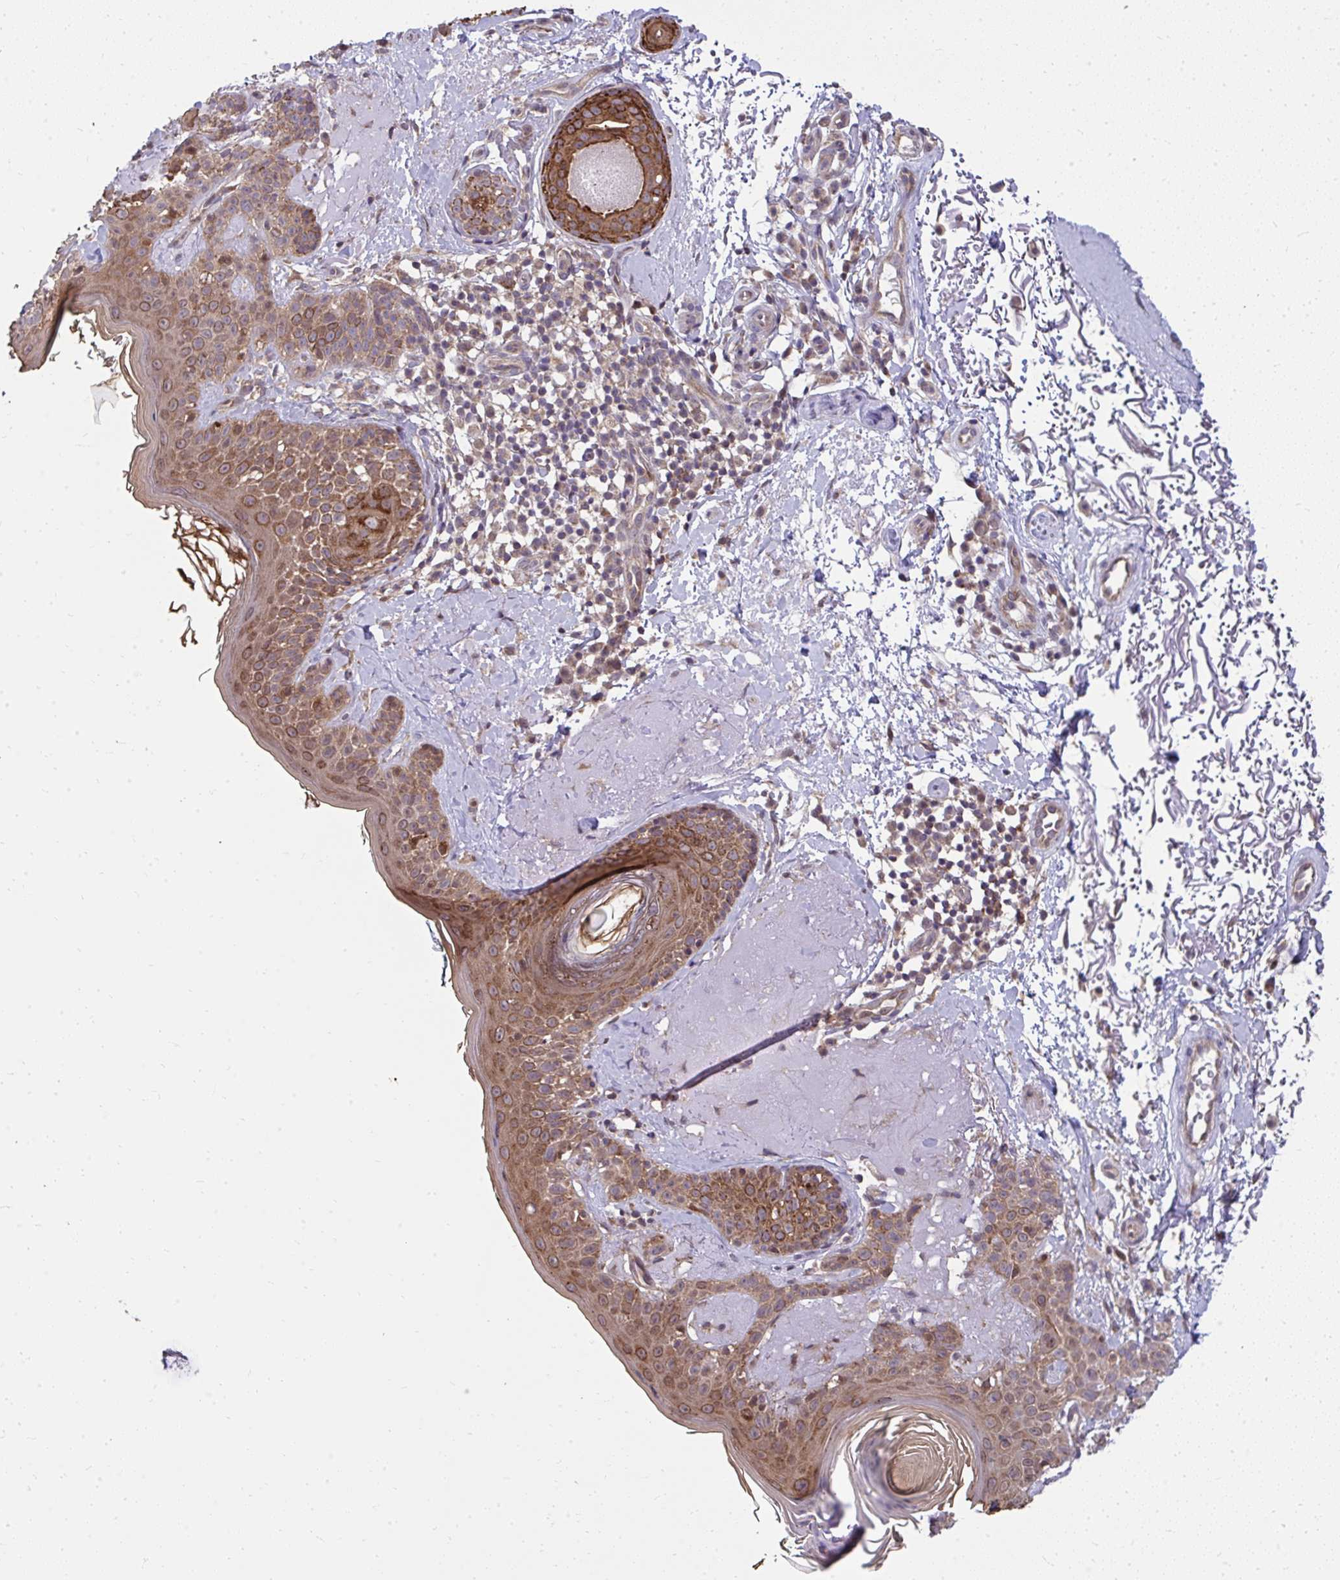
{"staining": {"intensity": "moderate", "quantity": ">75%", "location": "cytoplasmic/membranous"}, "tissue": "skin", "cell_type": "Fibroblasts", "image_type": "normal", "snomed": [{"axis": "morphology", "description": "Normal tissue, NOS"}, {"axis": "topography", "description": "Skin"}], "caption": "IHC (DAB) staining of benign skin shows moderate cytoplasmic/membranous protein positivity in approximately >75% of fibroblasts. Using DAB (brown) and hematoxylin (blue) stains, captured at high magnification using brightfield microscopy.", "gene": "RDH14", "patient": {"sex": "male", "age": 73}}